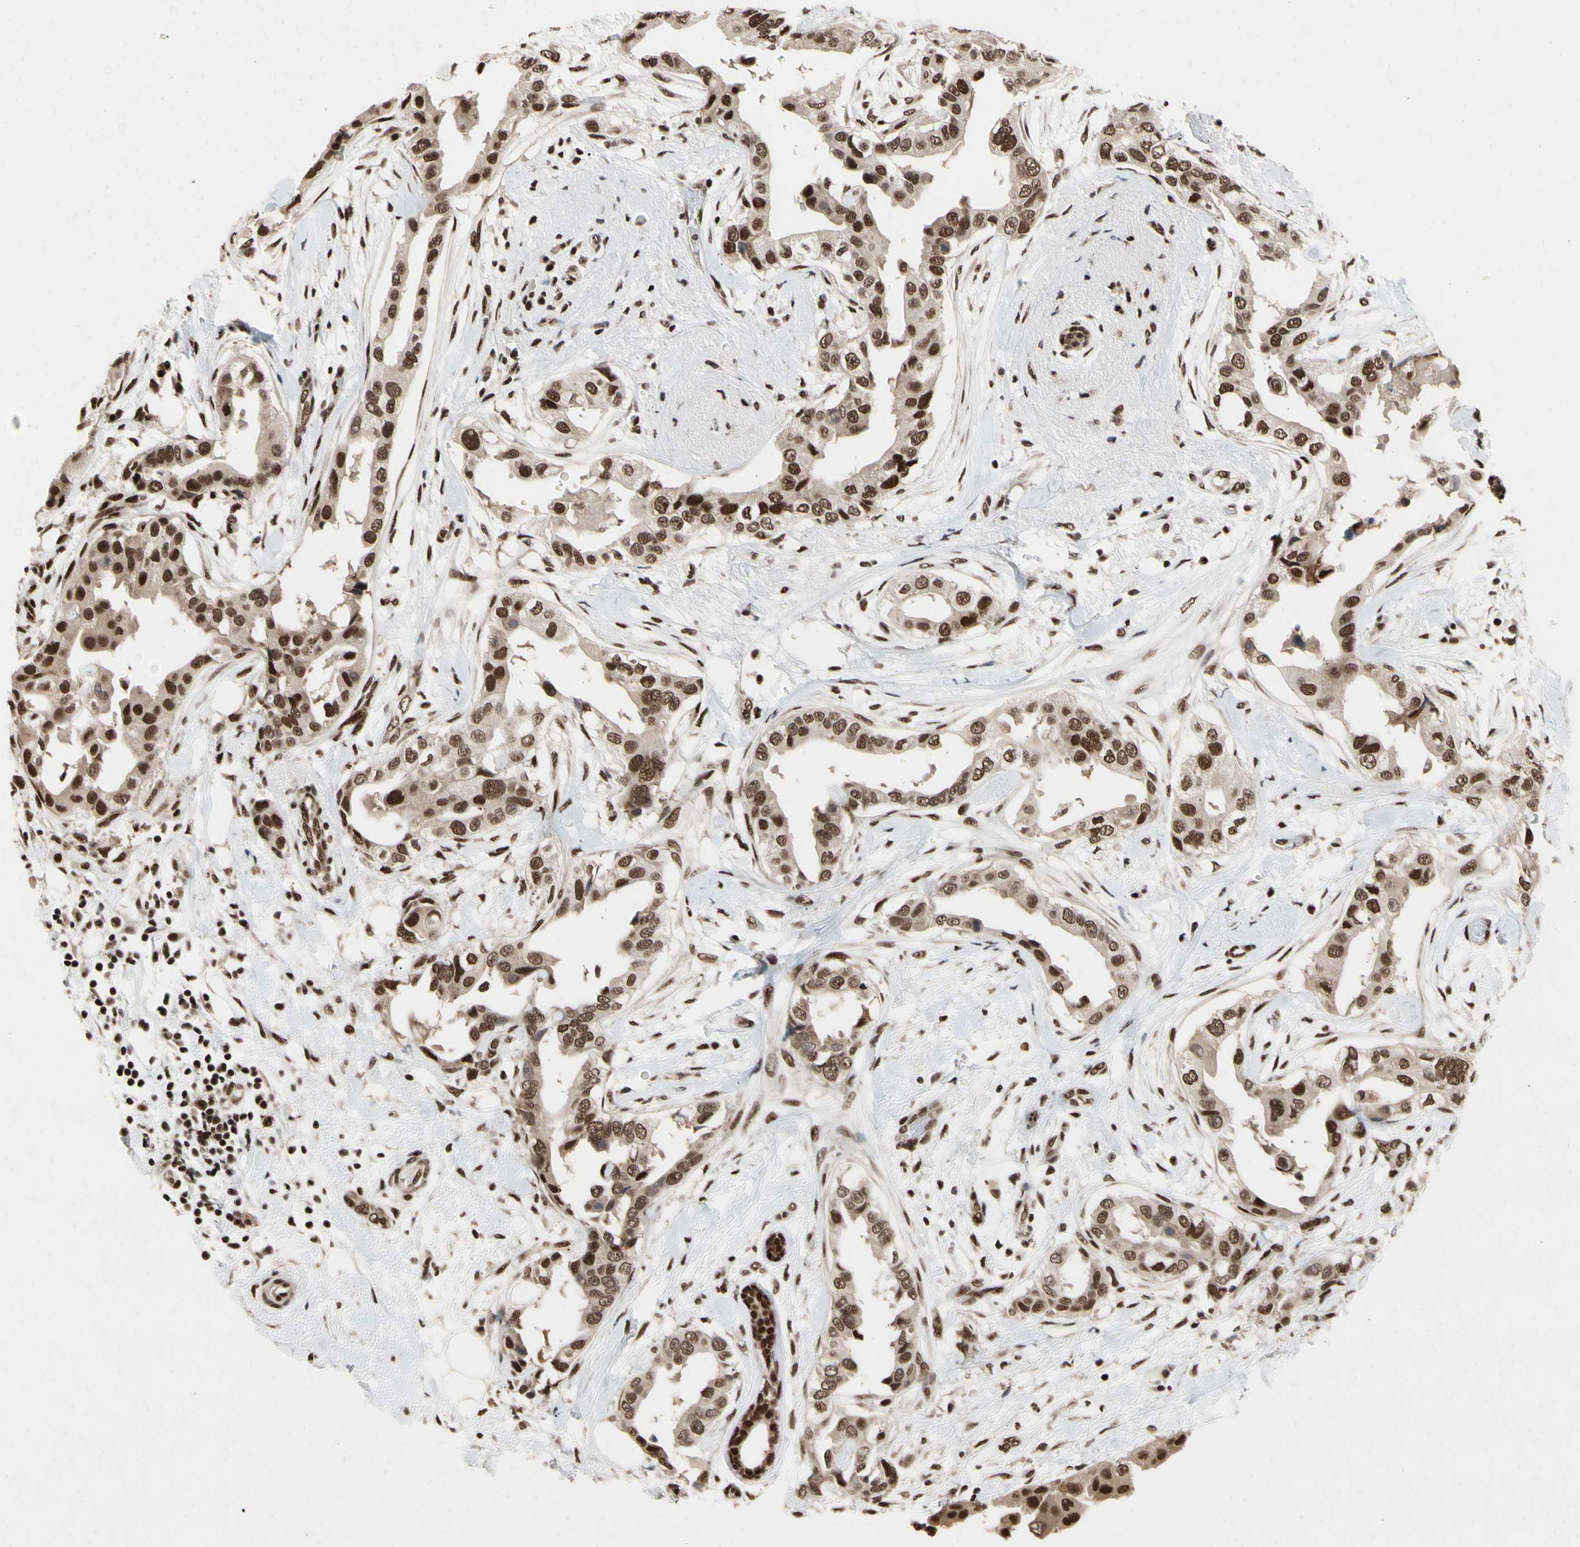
{"staining": {"intensity": "moderate", "quantity": ">75%", "location": "nuclear"}, "tissue": "breast cancer", "cell_type": "Tumor cells", "image_type": "cancer", "snomed": [{"axis": "morphology", "description": "Duct carcinoma"}, {"axis": "topography", "description": "Breast"}], "caption": "This photomicrograph exhibits IHC staining of breast cancer (intraductal carcinoma), with medium moderate nuclear expression in approximately >75% of tumor cells.", "gene": "FAM98B", "patient": {"sex": "female", "age": 40}}